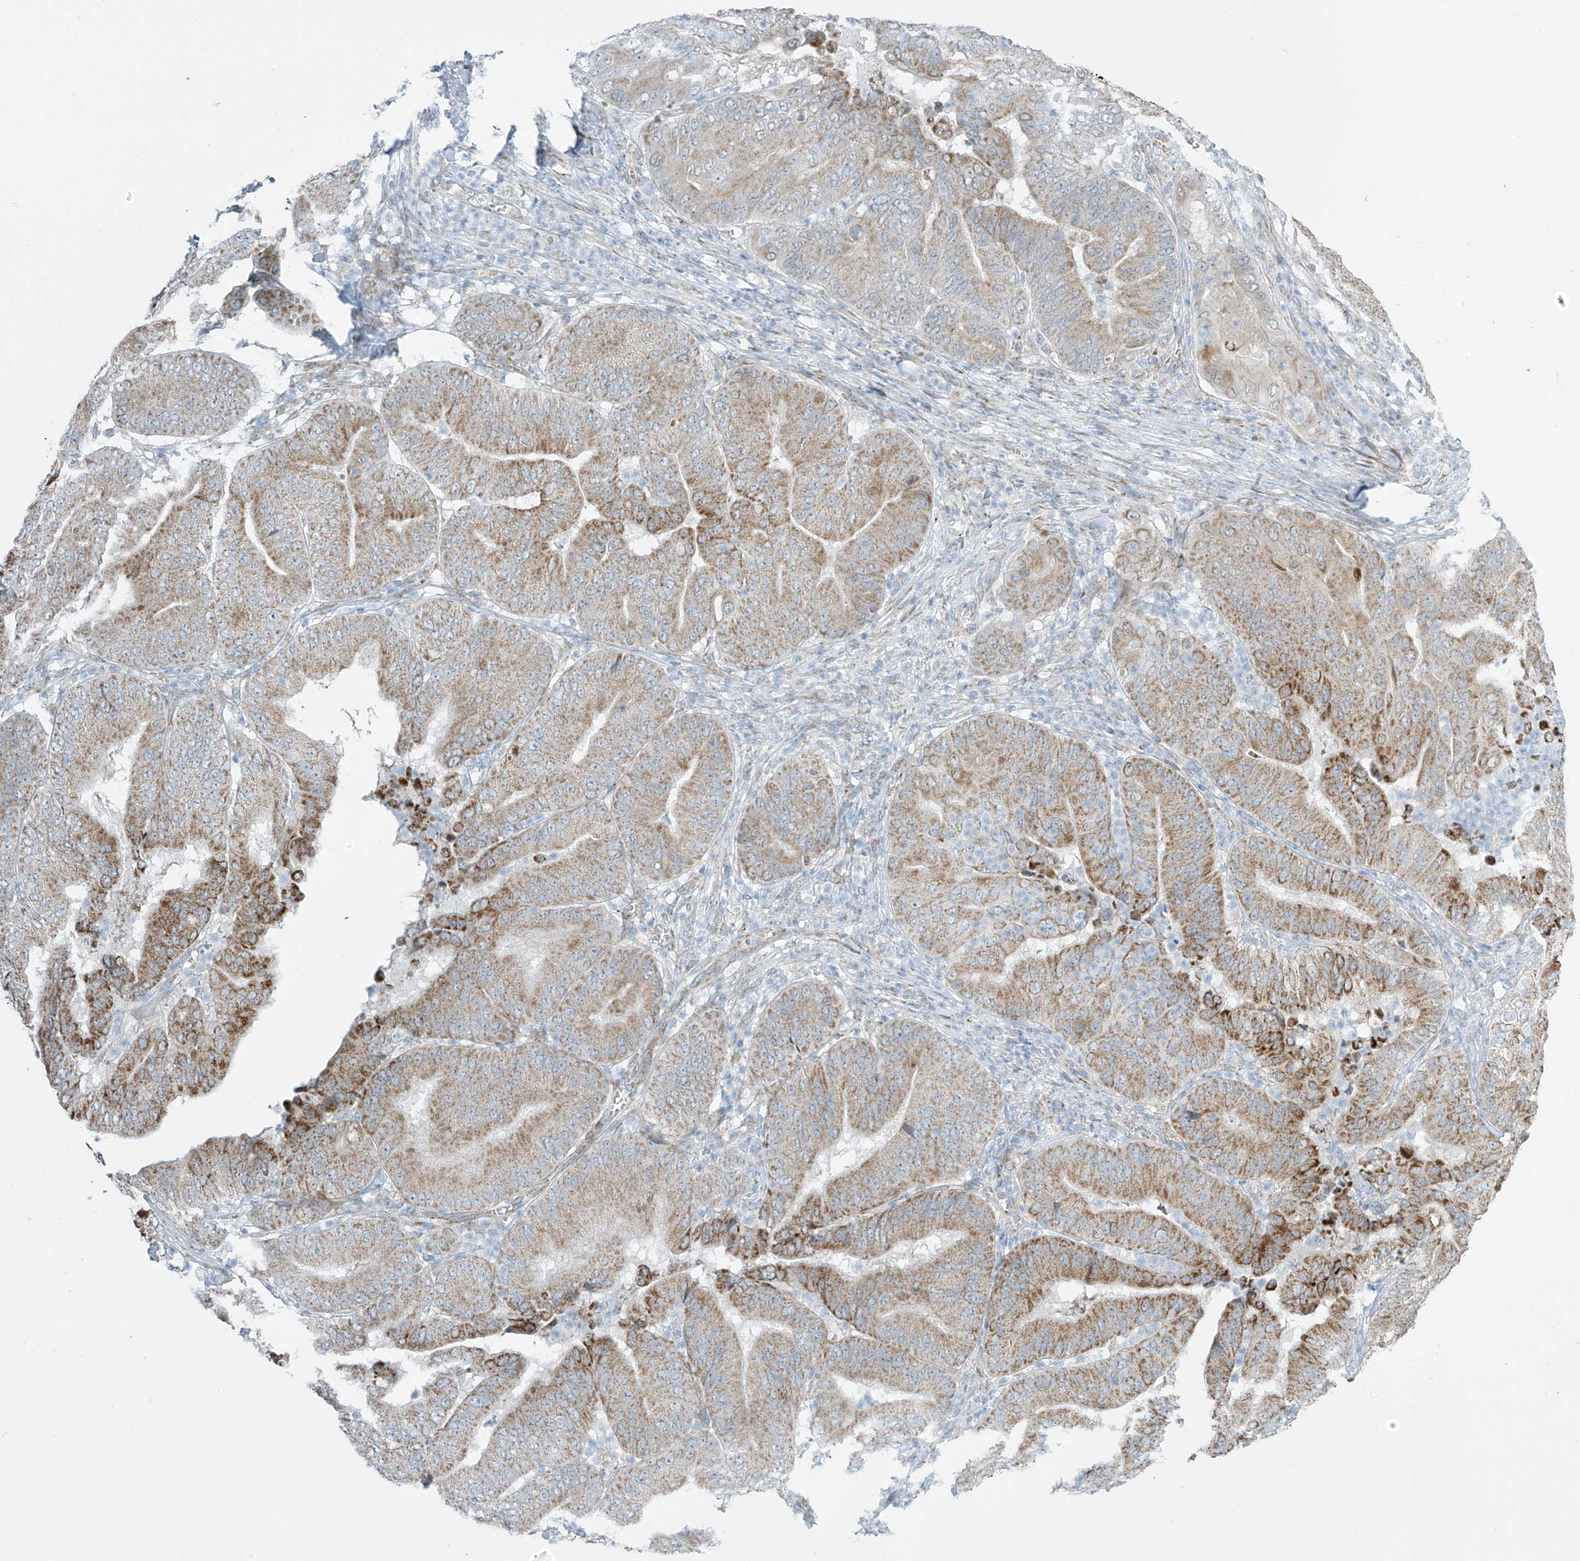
{"staining": {"intensity": "moderate", "quantity": ">75%", "location": "cytoplasmic/membranous"}, "tissue": "pancreatic cancer", "cell_type": "Tumor cells", "image_type": "cancer", "snomed": [{"axis": "morphology", "description": "Adenocarcinoma, NOS"}, {"axis": "topography", "description": "Pancreas"}], "caption": "Protein expression analysis of pancreatic adenocarcinoma displays moderate cytoplasmic/membranous staining in approximately >75% of tumor cells.", "gene": "SMDT1", "patient": {"sex": "female", "age": 77}}